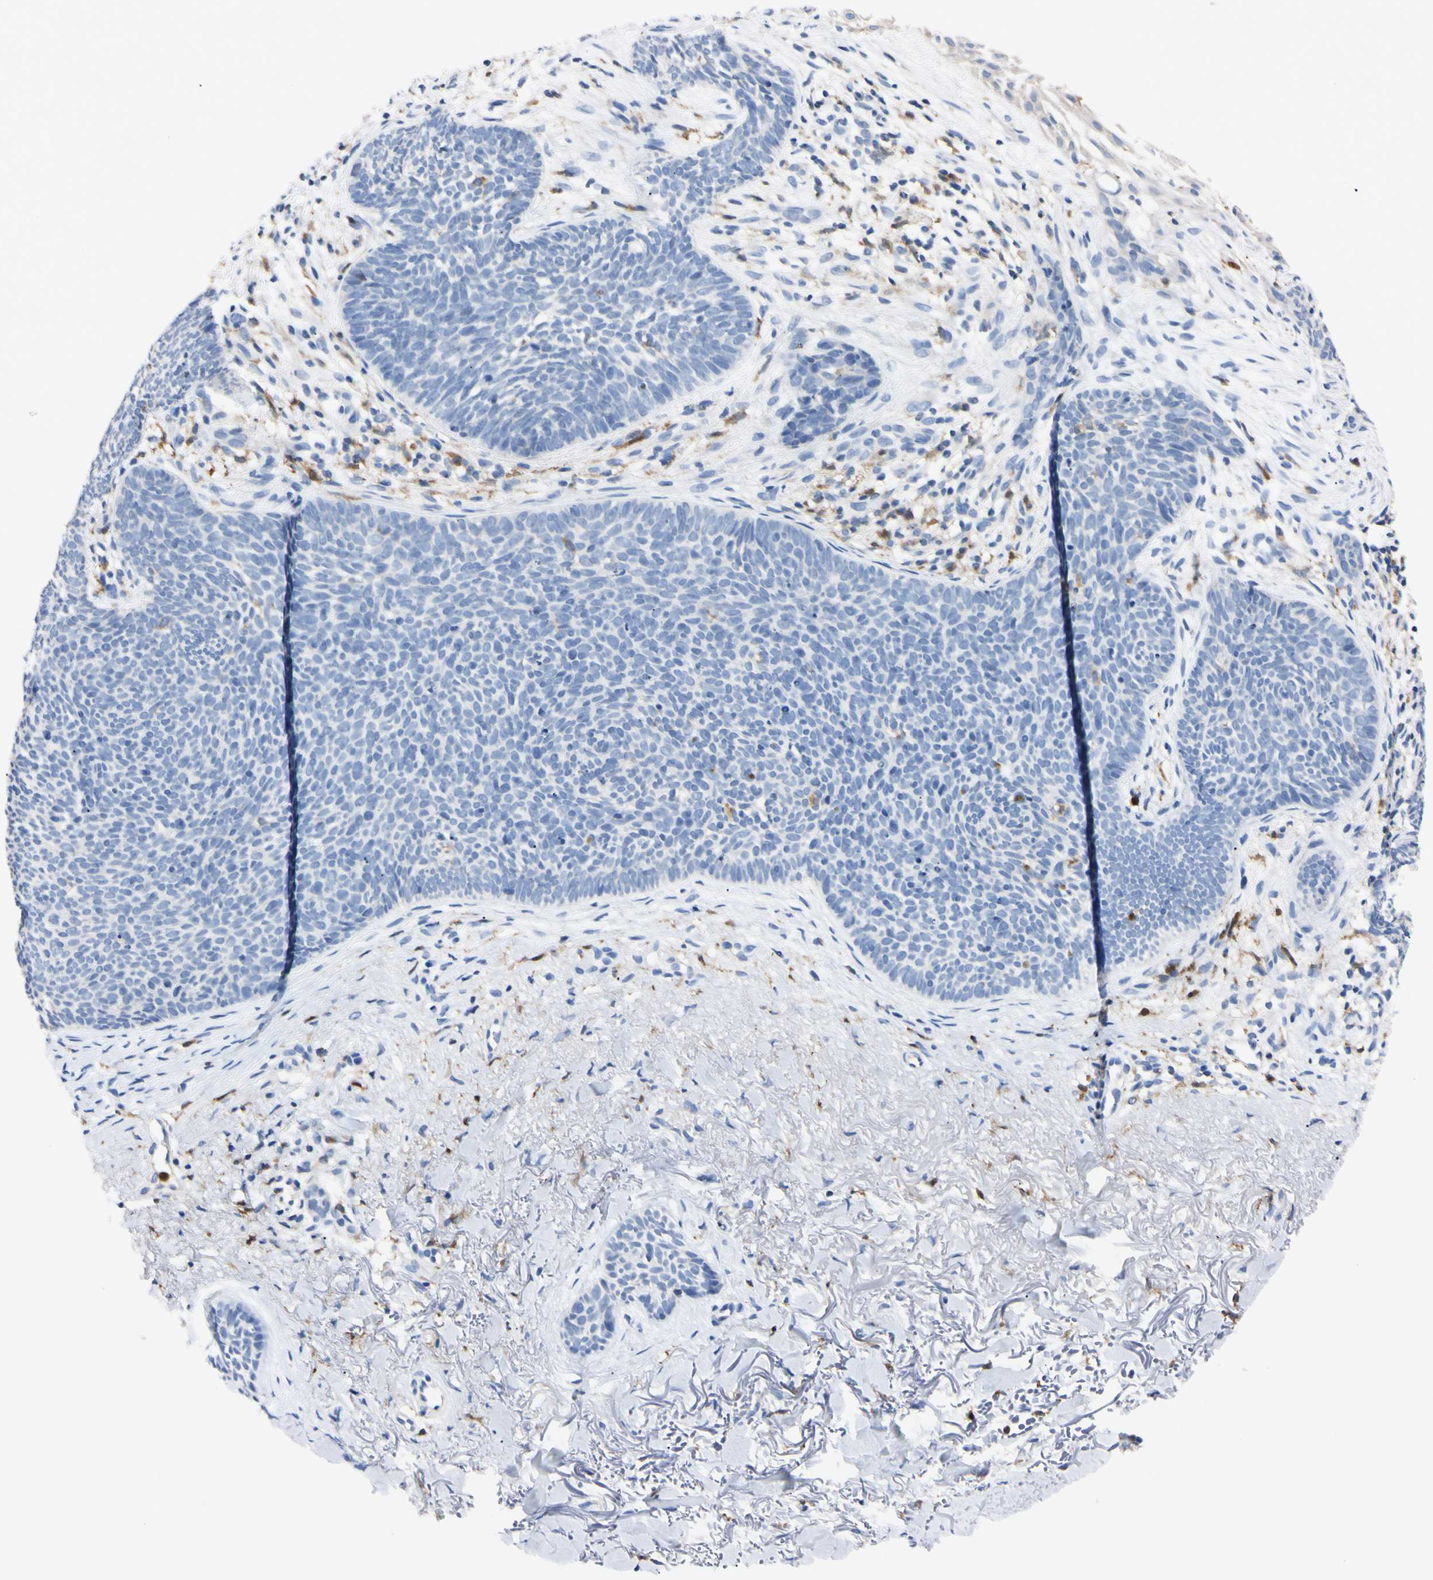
{"staining": {"intensity": "negative", "quantity": "none", "location": "none"}, "tissue": "skin cancer", "cell_type": "Tumor cells", "image_type": "cancer", "snomed": [{"axis": "morphology", "description": "Basal cell carcinoma"}, {"axis": "topography", "description": "Skin"}], "caption": "IHC of human basal cell carcinoma (skin) demonstrates no expression in tumor cells.", "gene": "NCF4", "patient": {"sex": "female", "age": 70}}